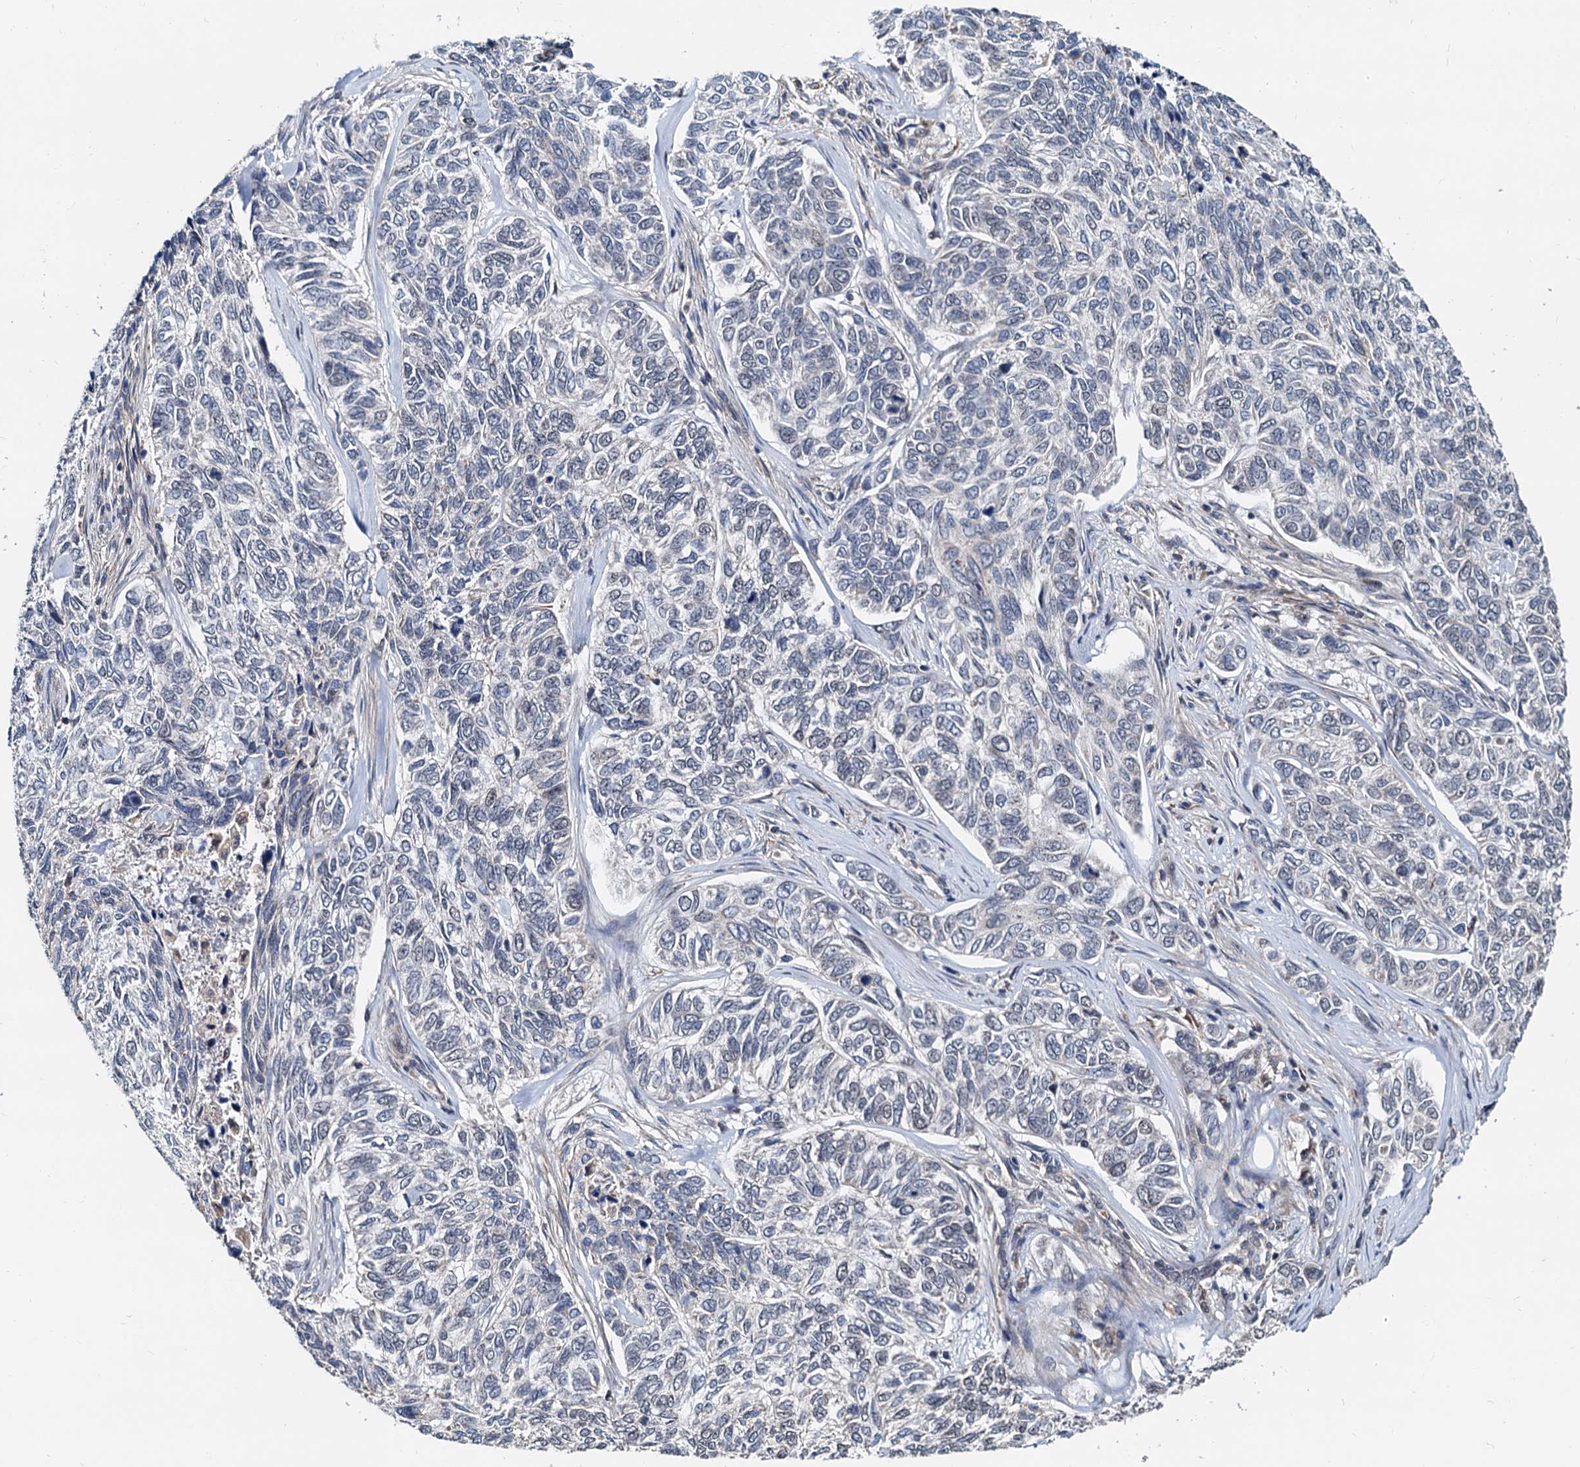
{"staining": {"intensity": "negative", "quantity": "none", "location": "none"}, "tissue": "skin cancer", "cell_type": "Tumor cells", "image_type": "cancer", "snomed": [{"axis": "morphology", "description": "Basal cell carcinoma"}, {"axis": "topography", "description": "Skin"}], "caption": "Immunohistochemical staining of human skin basal cell carcinoma exhibits no significant staining in tumor cells.", "gene": "MCMBP", "patient": {"sex": "female", "age": 65}}